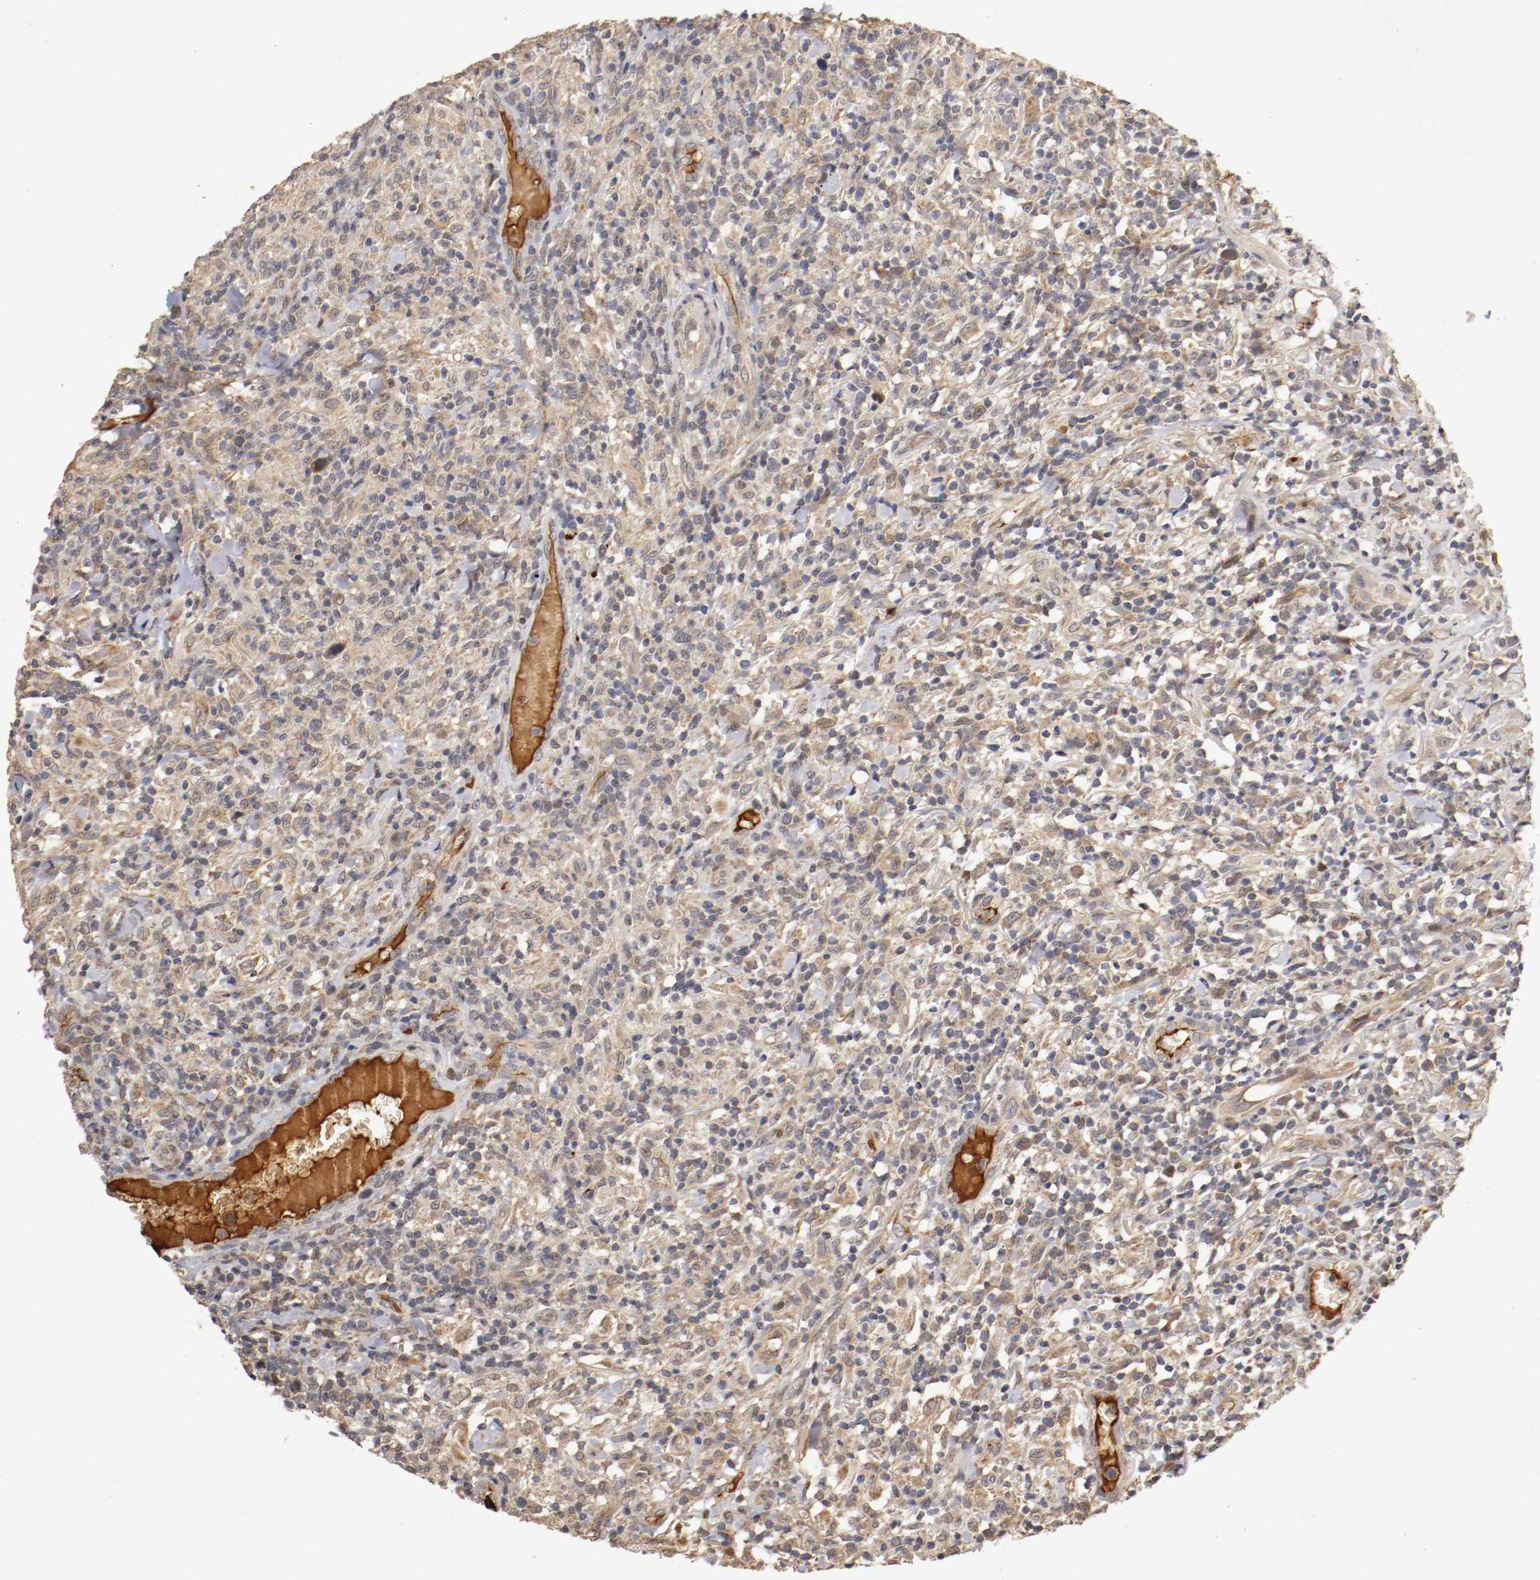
{"staining": {"intensity": "weak", "quantity": "25%-75%", "location": "cytoplasmic/membranous"}, "tissue": "thyroid cancer", "cell_type": "Tumor cells", "image_type": "cancer", "snomed": [{"axis": "morphology", "description": "Carcinoma, NOS"}, {"axis": "topography", "description": "Thyroid gland"}], "caption": "Protein expression analysis of human carcinoma (thyroid) reveals weak cytoplasmic/membranous expression in about 25%-75% of tumor cells.", "gene": "TNFRSF1B", "patient": {"sex": "female", "age": 77}}